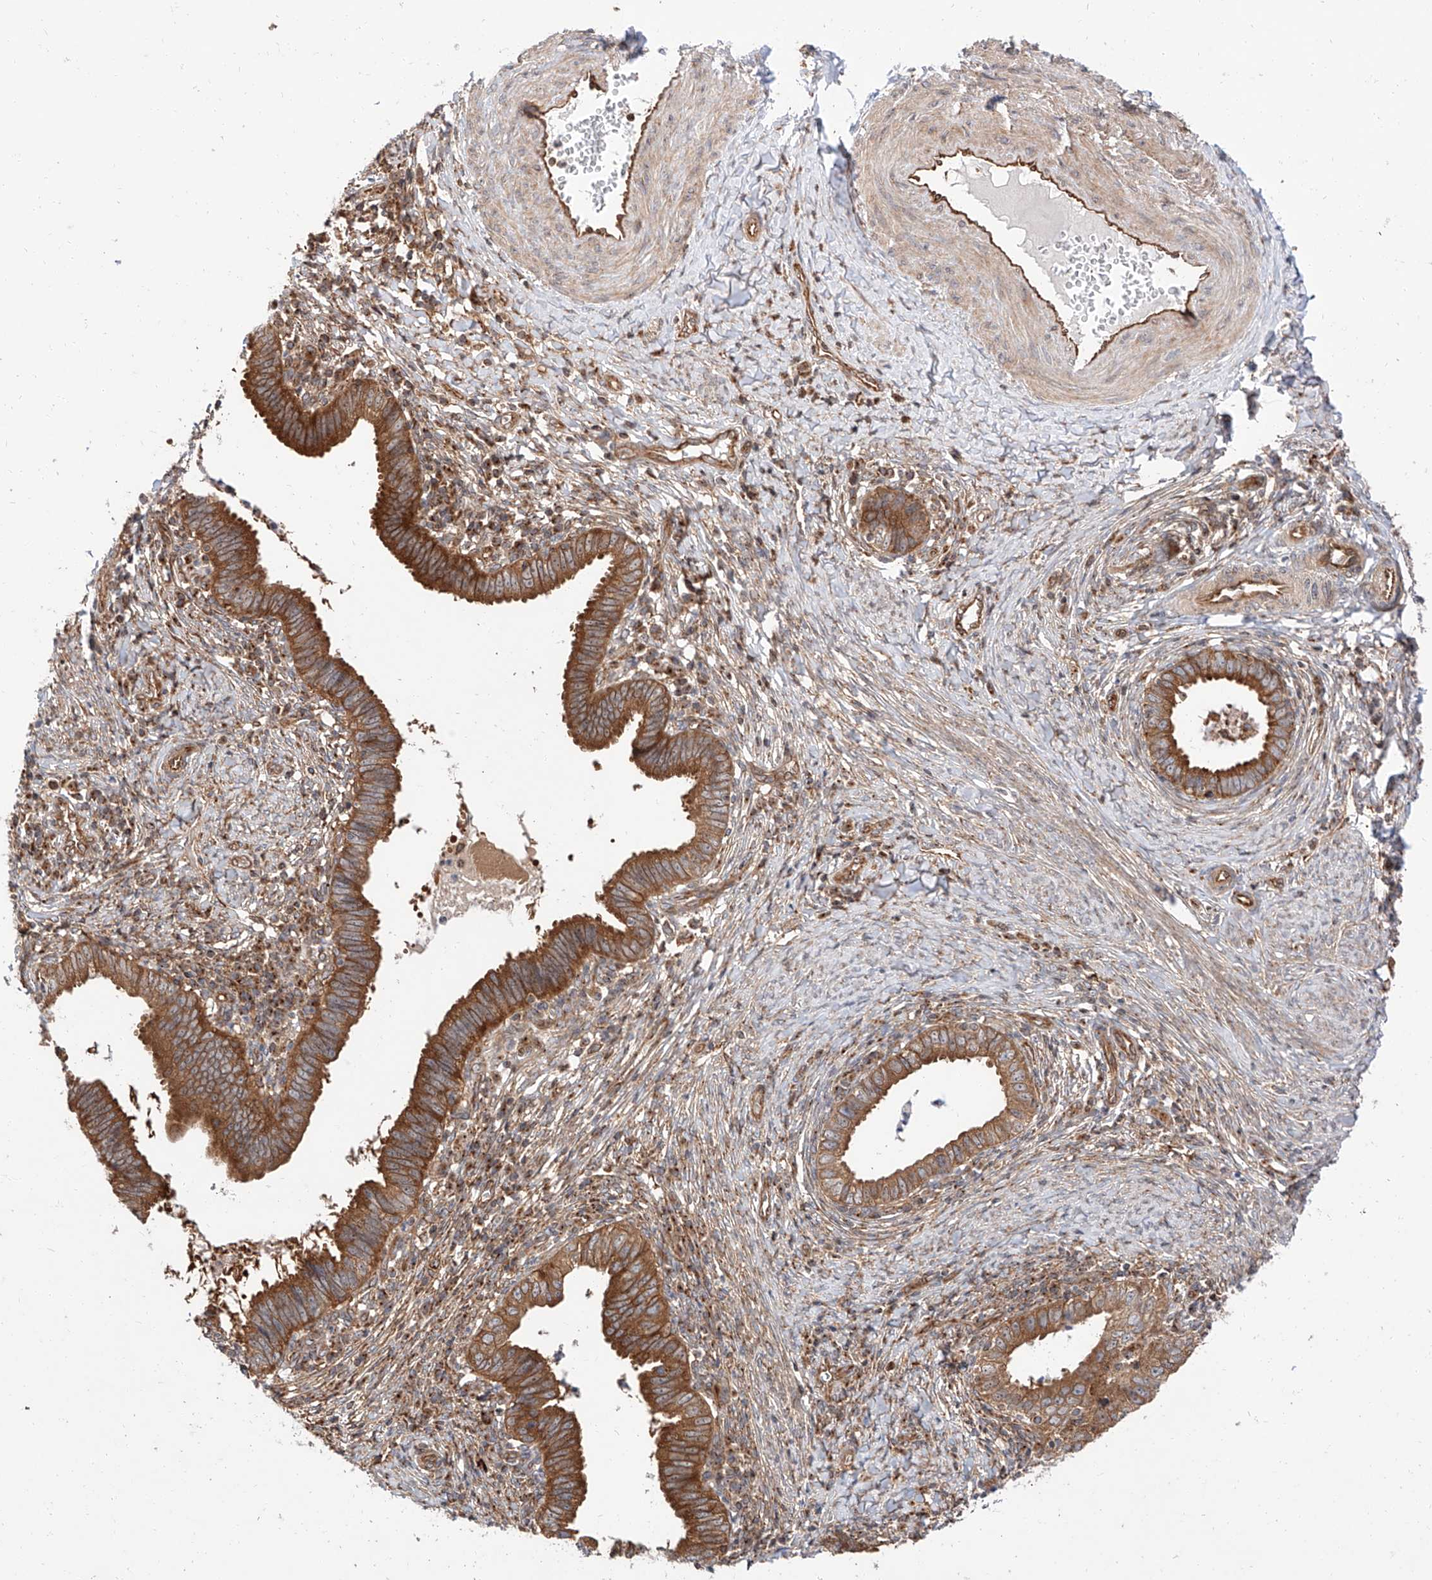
{"staining": {"intensity": "strong", "quantity": ">75%", "location": "cytoplasmic/membranous"}, "tissue": "cervical cancer", "cell_type": "Tumor cells", "image_type": "cancer", "snomed": [{"axis": "morphology", "description": "Adenocarcinoma, NOS"}, {"axis": "topography", "description": "Cervix"}], "caption": "IHC of adenocarcinoma (cervical) exhibits high levels of strong cytoplasmic/membranous staining in approximately >75% of tumor cells.", "gene": "ISCA2", "patient": {"sex": "female", "age": 36}}